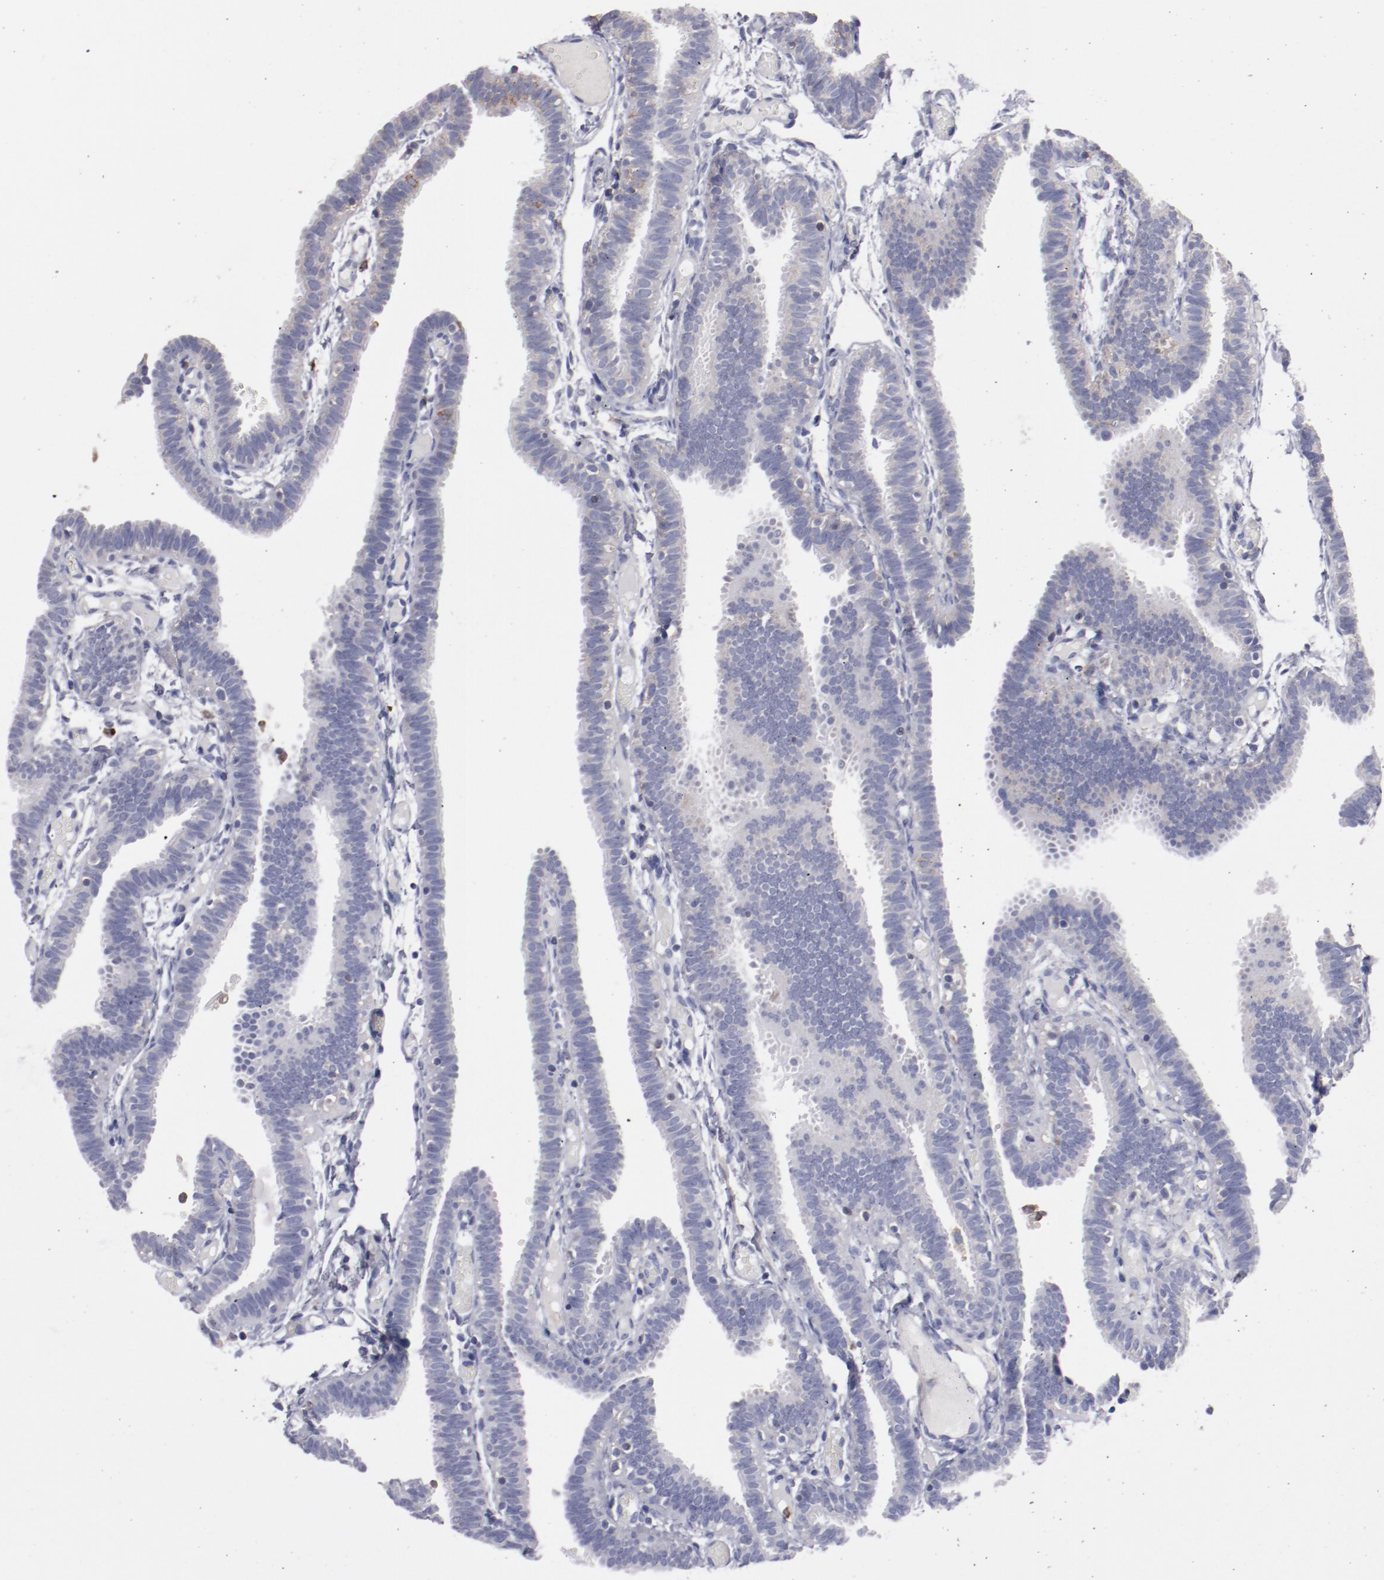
{"staining": {"intensity": "weak", "quantity": ">75%", "location": "cytoplasmic/membranous"}, "tissue": "fallopian tube", "cell_type": "Glandular cells", "image_type": "normal", "snomed": [{"axis": "morphology", "description": "Normal tissue, NOS"}, {"axis": "topography", "description": "Fallopian tube"}], "caption": "Brown immunohistochemical staining in normal fallopian tube exhibits weak cytoplasmic/membranous staining in approximately >75% of glandular cells.", "gene": "FGR", "patient": {"sex": "female", "age": 29}}